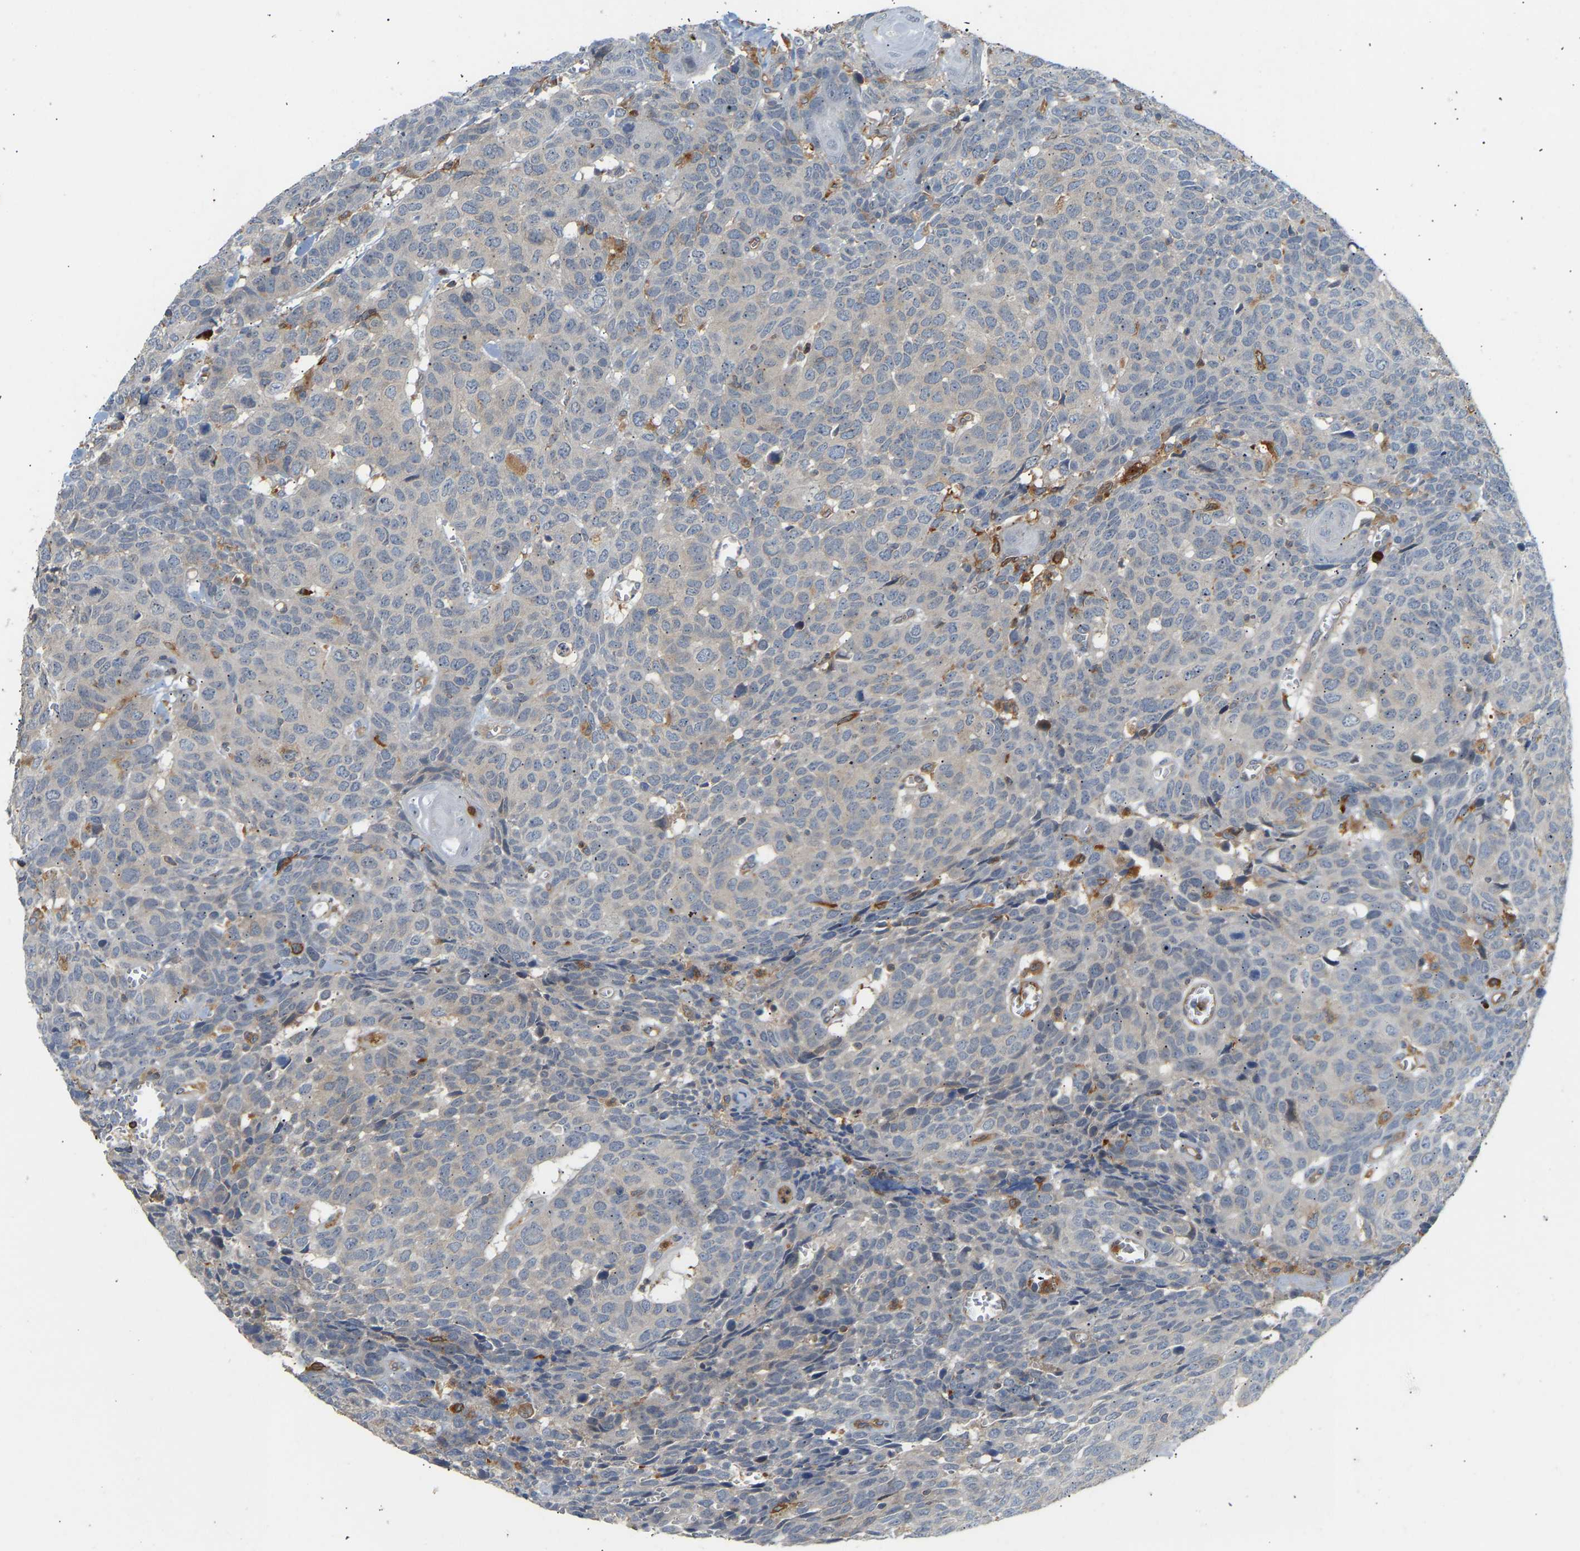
{"staining": {"intensity": "weak", "quantity": "<25%", "location": "cytoplasmic/membranous"}, "tissue": "head and neck cancer", "cell_type": "Tumor cells", "image_type": "cancer", "snomed": [{"axis": "morphology", "description": "Squamous cell carcinoma, NOS"}, {"axis": "topography", "description": "Head-Neck"}], "caption": "High power microscopy micrograph of an immunohistochemistry image of head and neck cancer, revealing no significant staining in tumor cells. The staining is performed using DAB (3,3'-diaminobenzidine) brown chromogen with nuclei counter-stained in using hematoxylin.", "gene": "PLCG2", "patient": {"sex": "male", "age": 66}}